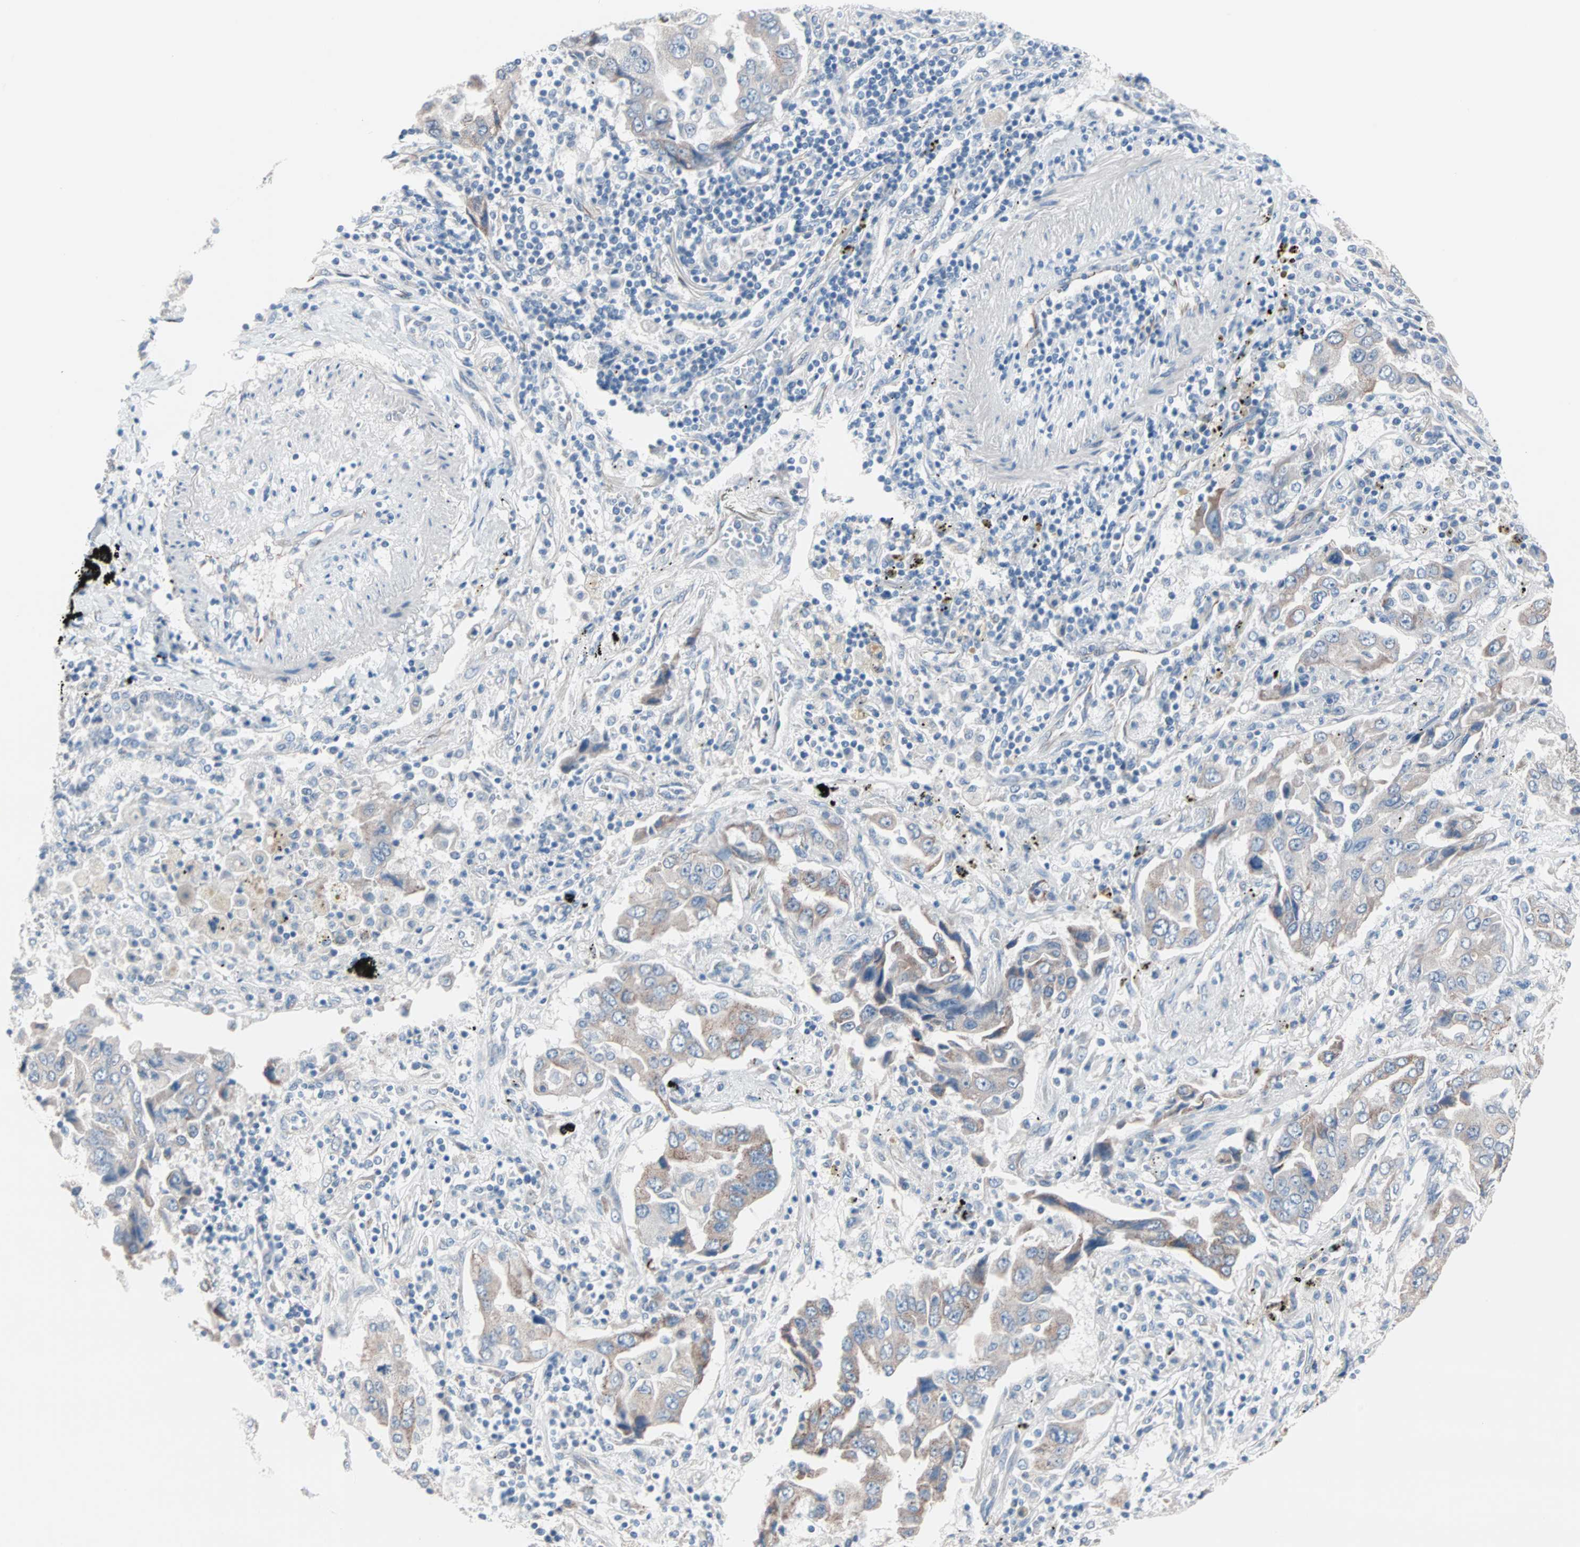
{"staining": {"intensity": "weak", "quantity": "25%-75%", "location": "cytoplasmic/membranous"}, "tissue": "lung cancer", "cell_type": "Tumor cells", "image_type": "cancer", "snomed": [{"axis": "morphology", "description": "Adenocarcinoma, NOS"}, {"axis": "topography", "description": "Lung"}], "caption": "Adenocarcinoma (lung) was stained to show a protein in brown. There is low levels of weak cytoplasmic/membranous positivity in about 25%-75% of tumor cells.", "gene": "ULBP1", "patient": {"sex": "female", "age": 65}}